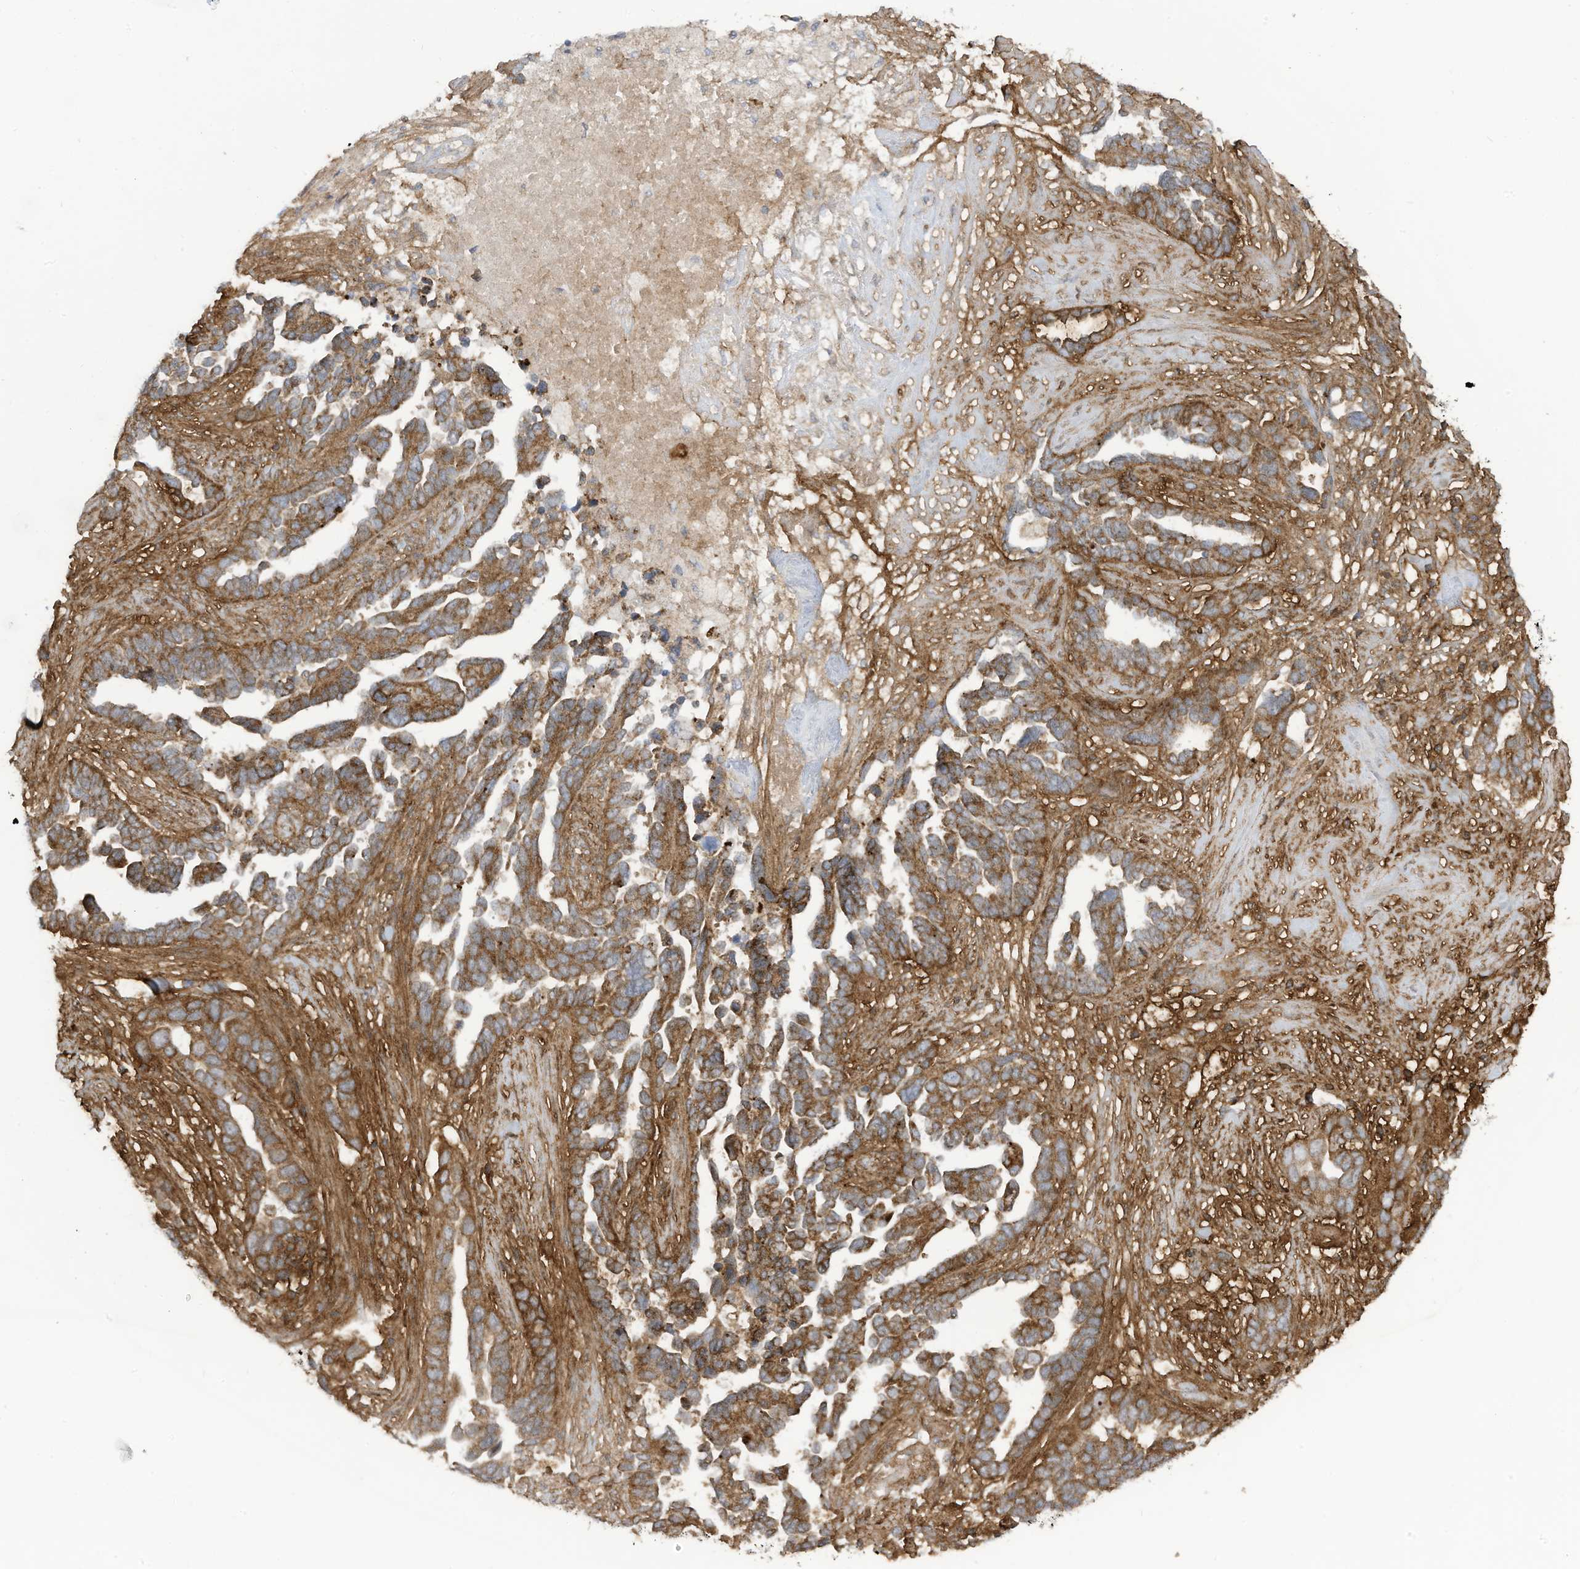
{"staining": {"intensity": "moderate", "quantity": ">75%", "location": "cytoplasmic/membranous"}, "tissue": "ovarian cancer", "cell_type": "Tumor cells", "image_type": "cancer", "snomed": [{"axis": "morphology", "description": "Cystadenocarcinoma, serous, NOS"}, {"axis": "topography", "description": "Ovary"}], "caption": "This histopathology image reveals IHC staining of human ovarian cancer (serous cystadenocarcinoma), with medium moderate cytoplasmic/membranous positivity in approximately >75% of tumor cells.", "gene": "REPS1", "patient": {"sex": "female", "age": 54}}